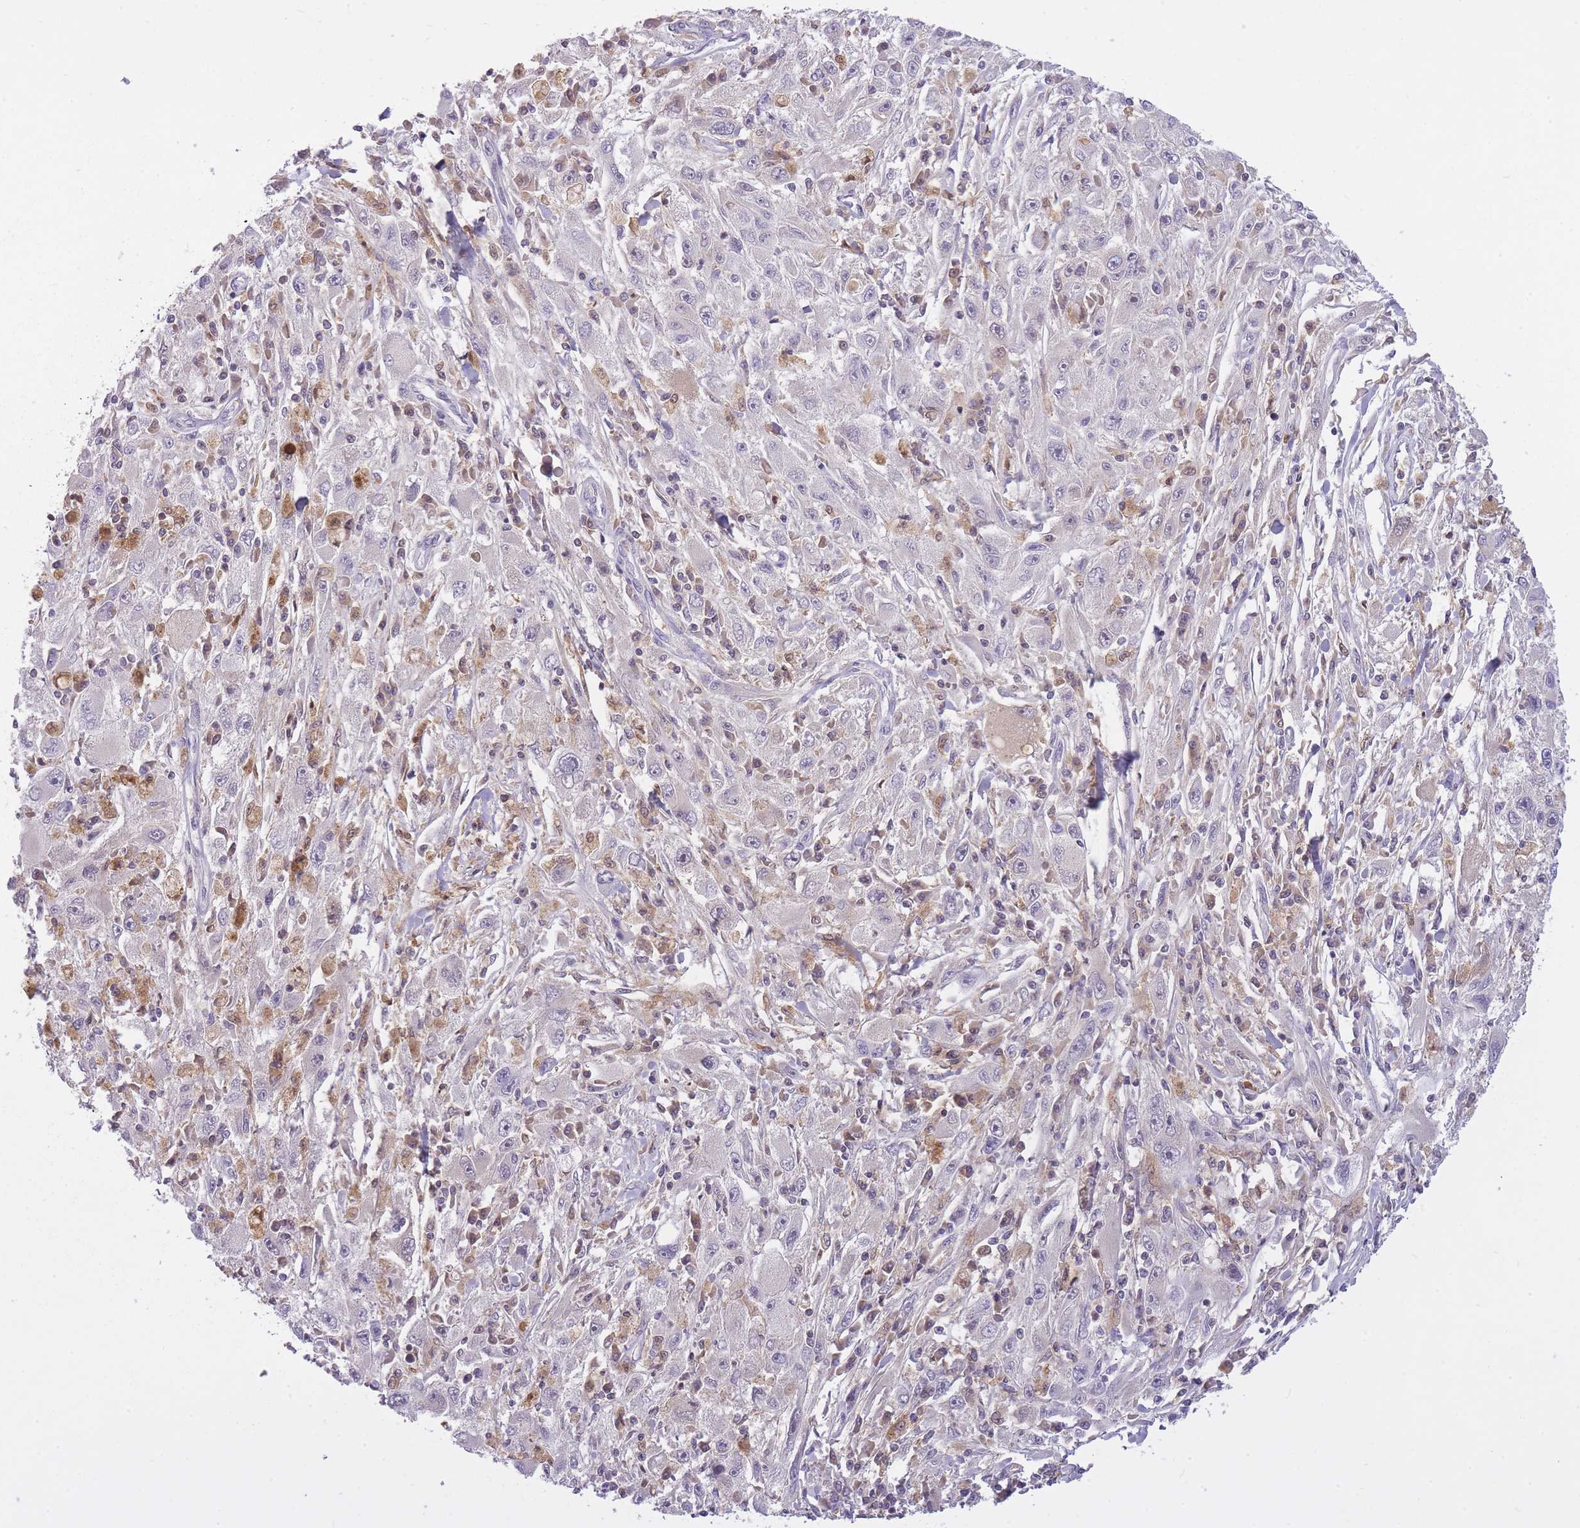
{"staining": {"intensity": "moderate", "quantity": "<25%", "location": "cytoplasmic/membranous,nuclear"}, "tissue": "melanoma", "cell_type": "Tumor cells", "image_type": "cancer", "snomed": [{"axis": "morphology", "description": "Malignant melanoma, Metastatic site"}, {"axis": "topography", "description": "Skin"}], "caption": "Brown immunohistochemical staining in human melanoma exhibits moderate cytoplasmic/membranous and nuclear staining in approximately <25% of tumor cells.", "gene": "CXorf38", "patient": {"sex": "male", "age": 53}}